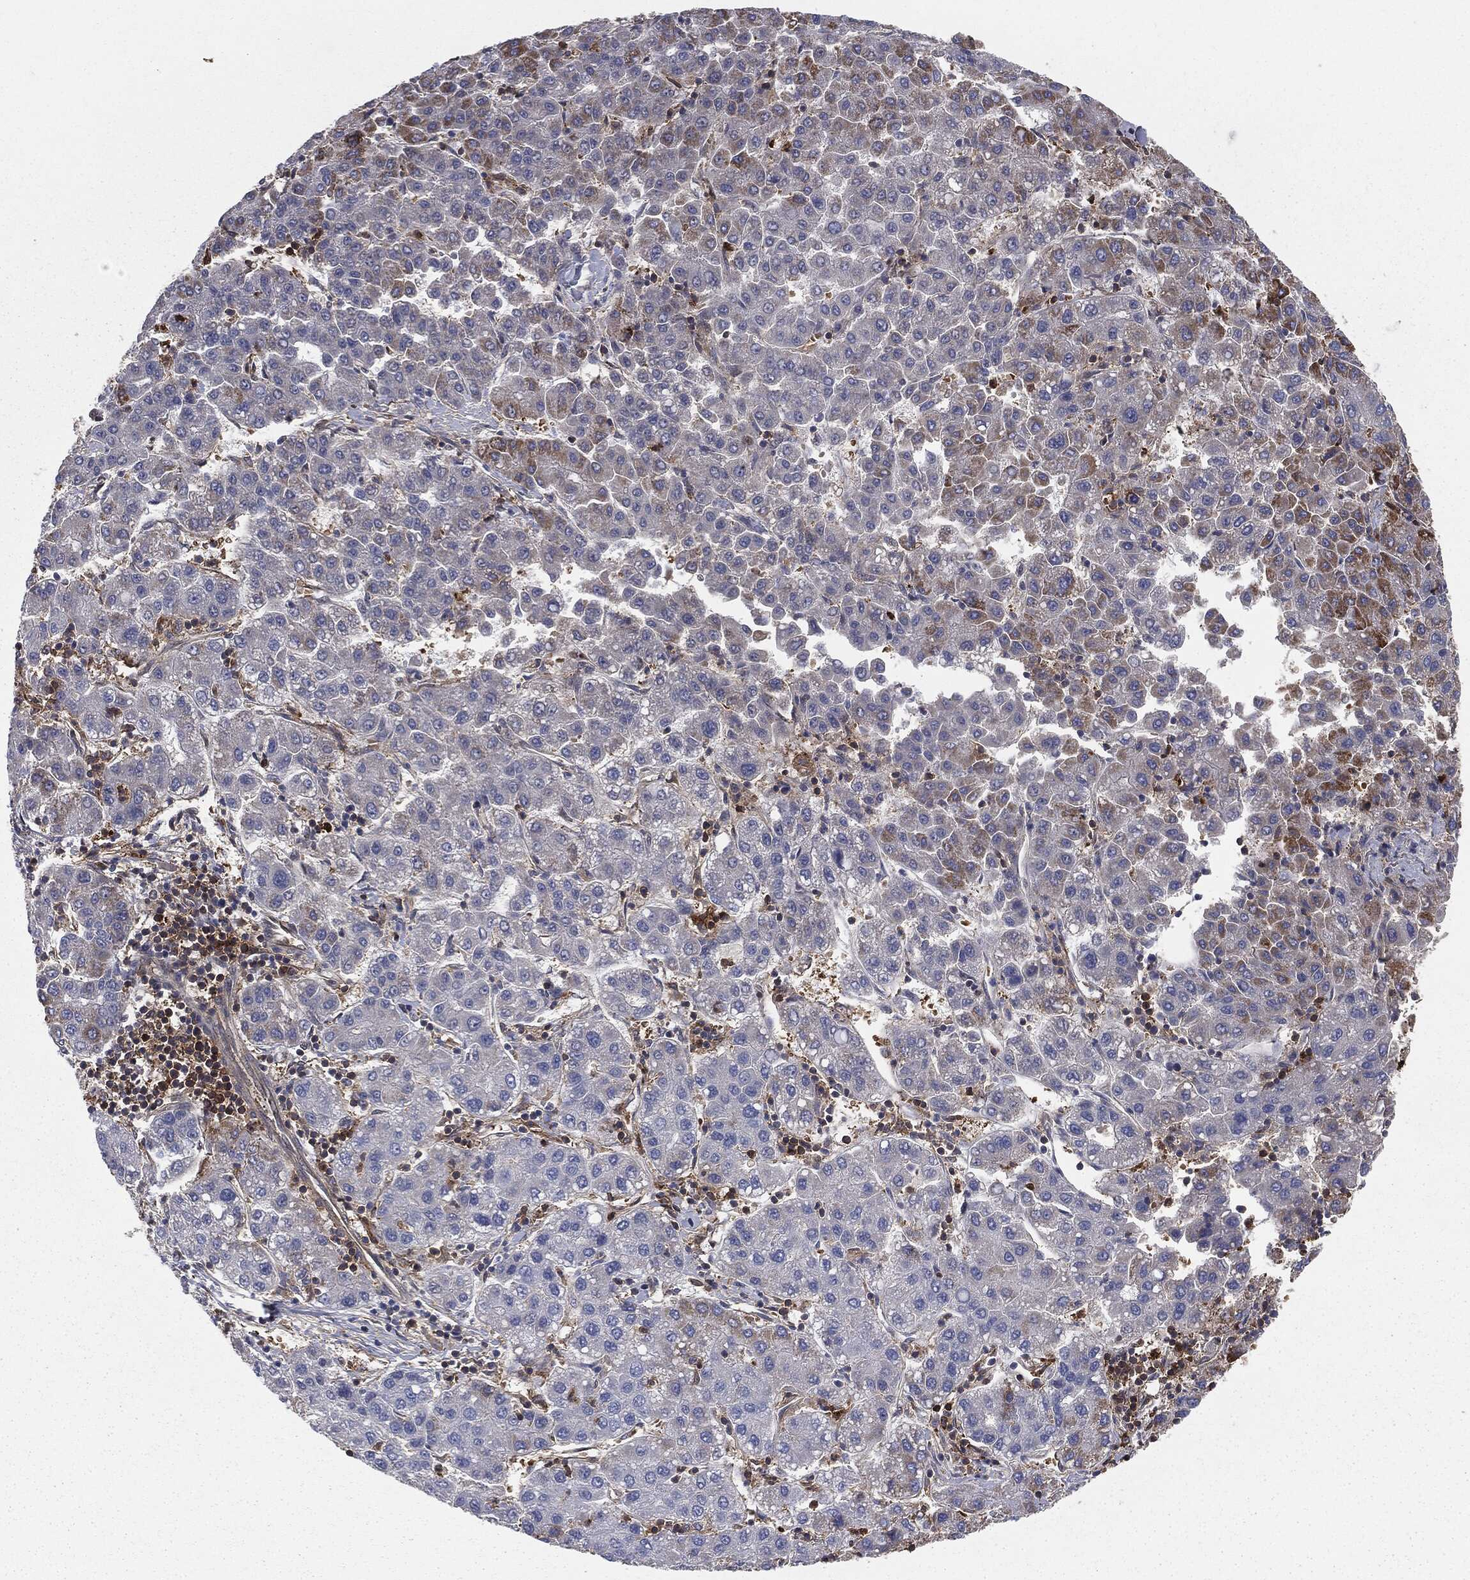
{"staining": {"intensity": "negative", "quantity": "none", "location": "none"}, "tissue": "liver cancer", "cell_type": "Tumor cells", "image_type": "cancer", "snomed": [{"axis": "morphology", "description": "Carcinoma, Hepatocellular, NOS"}, {"axis": "topography", "description": "Liver"}], "caption": "This micrograph is of liver cancer stained with IHC to label a protein in brown with the nuclei are counter-stained blue. There is no expression in tumor cells.", "gene": "GNB5", "patient": {"sex": "male", "age": 65}}